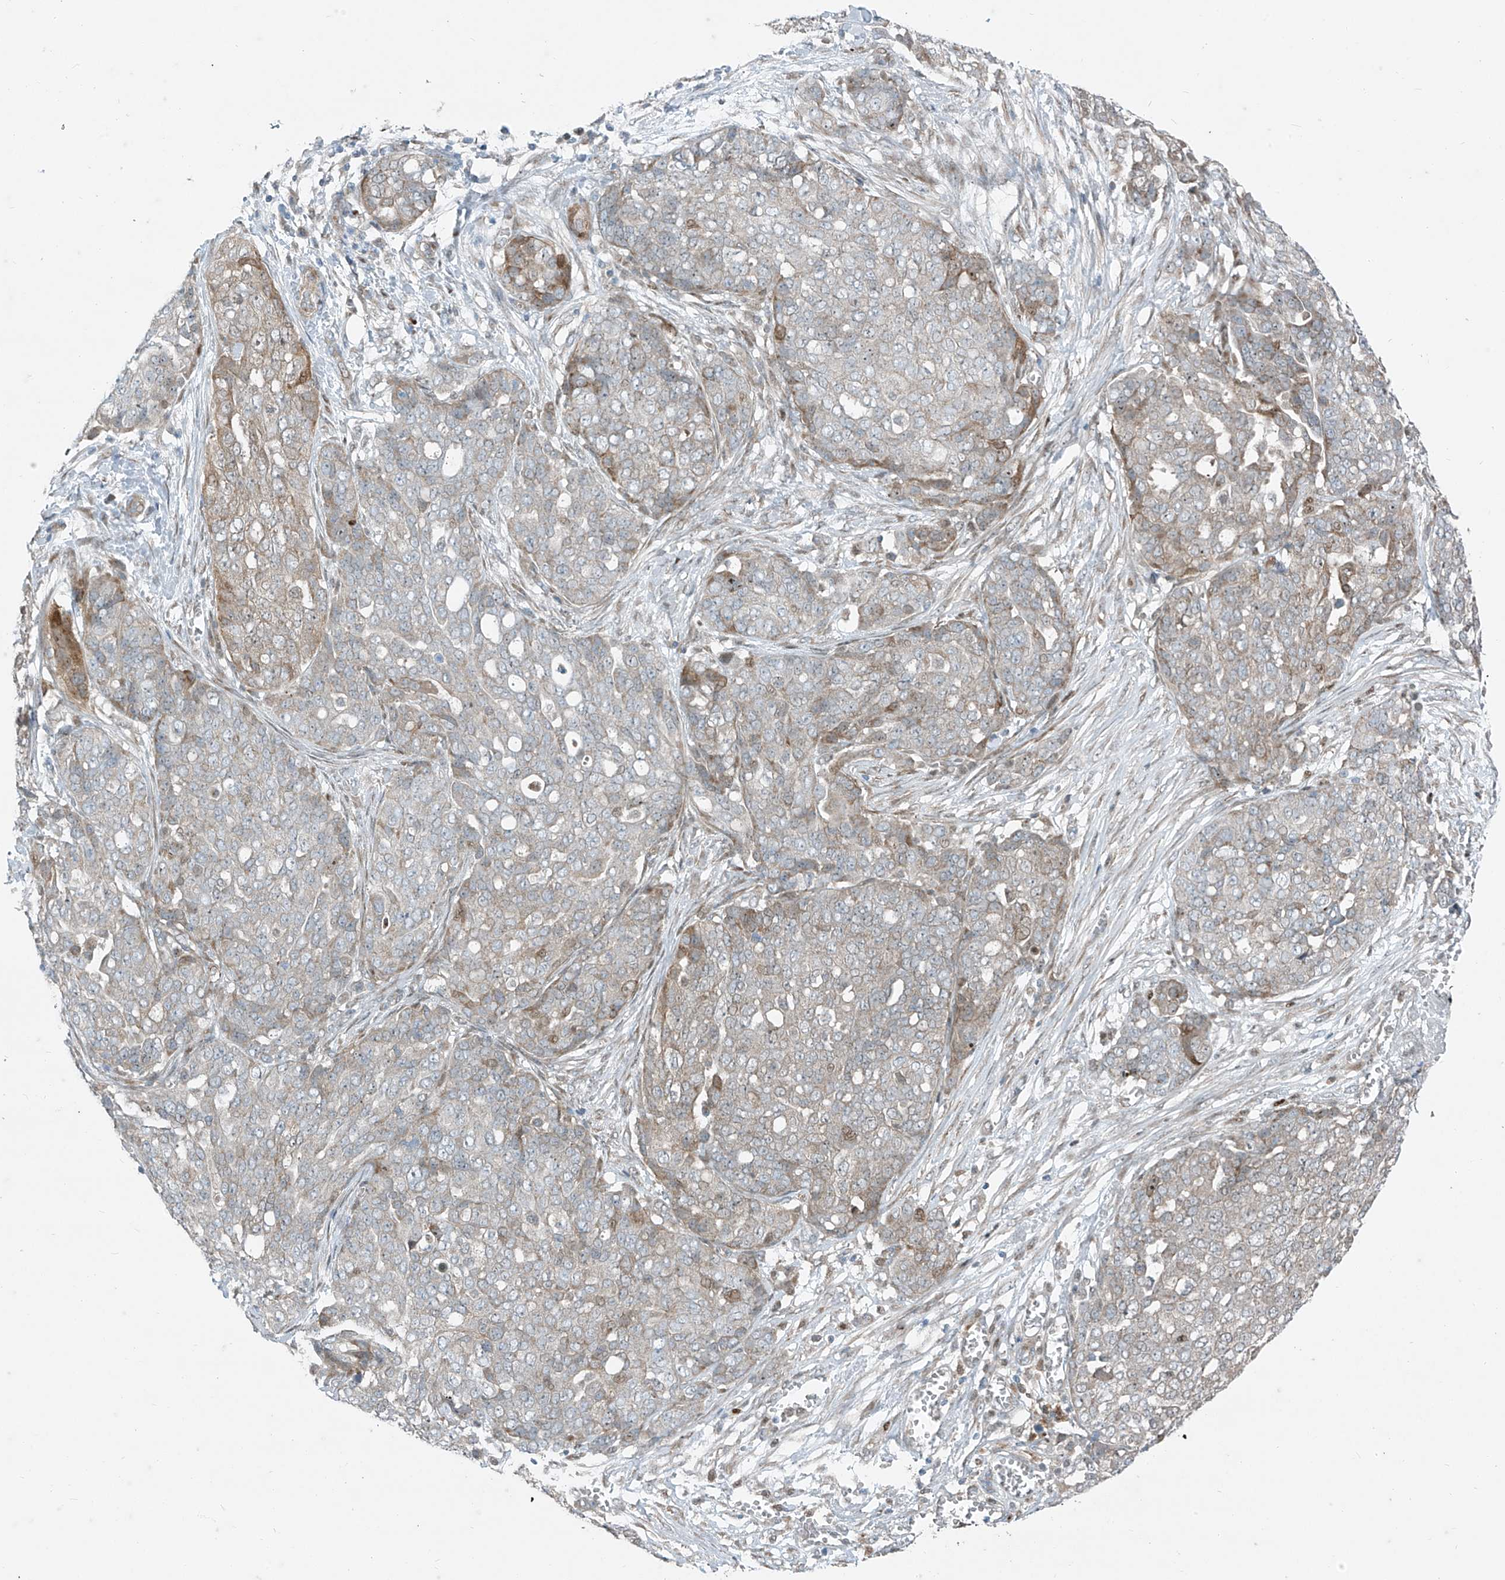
{"staining": {"intensity": "moderate", "quantity": "<25%", "location": "cytoplasmic/membranous,nuclear"}, "tissue": "ovarian cancer", "cell_type": "Tumor cells", "image_type": "cancer", "snomed": [{"axis": "morphology", "description": "Cystadenocarcinoma, serous, NOS"}, {"axis": "topography", "description": "Soft tissue"}, {"axis": "topography", "description": "Ovary"}], "caption": "Immunohistochemistry photomicrograph of human ovarian serous cystadenocarcinoma stained for a protein (brown), which demonstrates low levels of moderate cytoplasmic/membranous and nuclear positivity in approximately <25% of tumor cells.", "gene": "PPCS", "patient": {"sex": "female", "age": 57}}